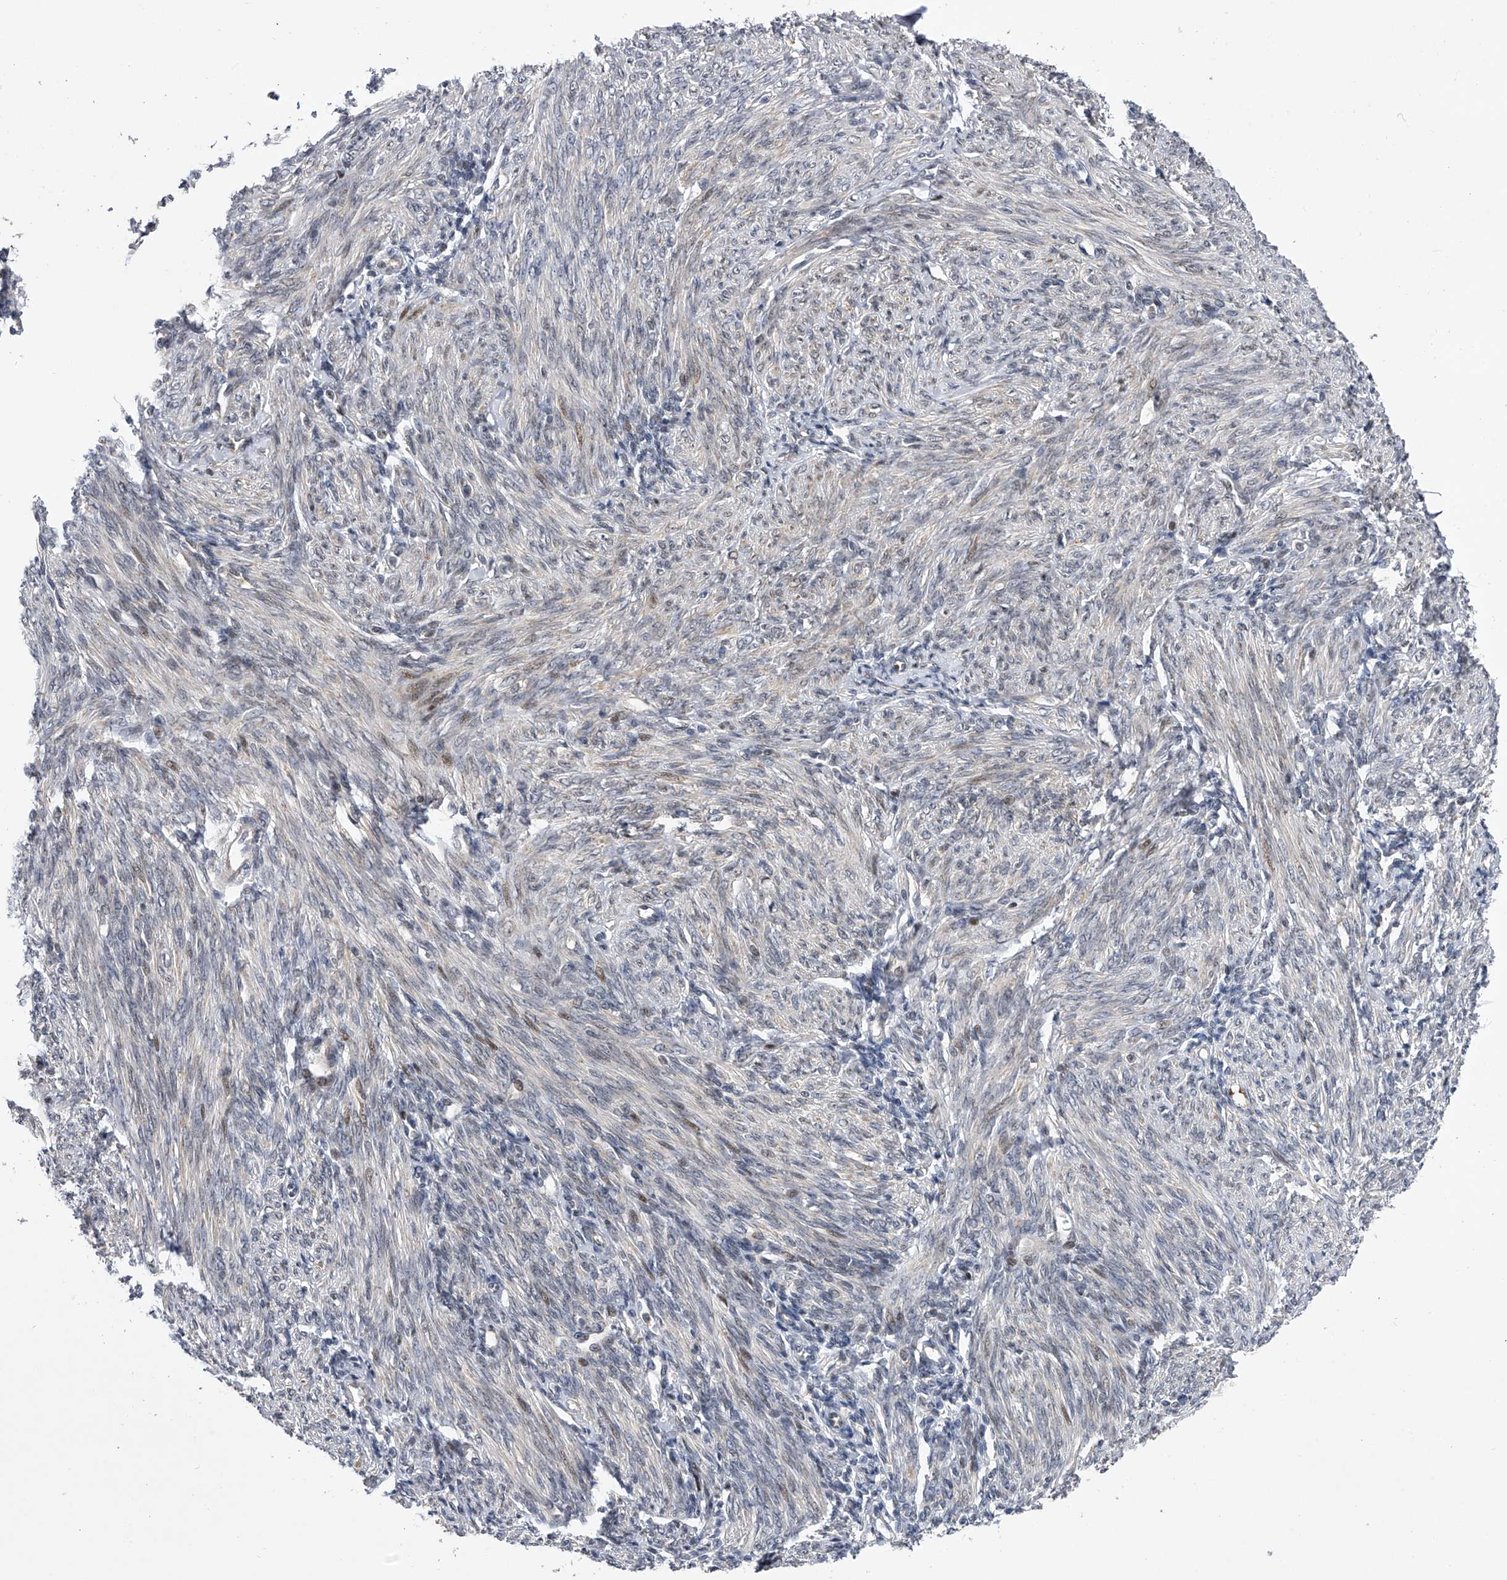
{"staining": {"intensity": "negative", "quantity": "none", "location": "none"}, "tissue": "endometrium", "cell_type": "Cells in endometrial stroma", "image_type": "normal", "snomed": [{"axis": "morphology", "description": "Normal tissue, NOS"}, {"axis": "topography", "description": "Endometrium"}], "caption": "Human endometrium stained for a protein using immunohistochemistry exhibits no expression in cells in endometrial stroma.", "gene": "RWDD2A", "patient": {"sex": "female", "age": 77}}